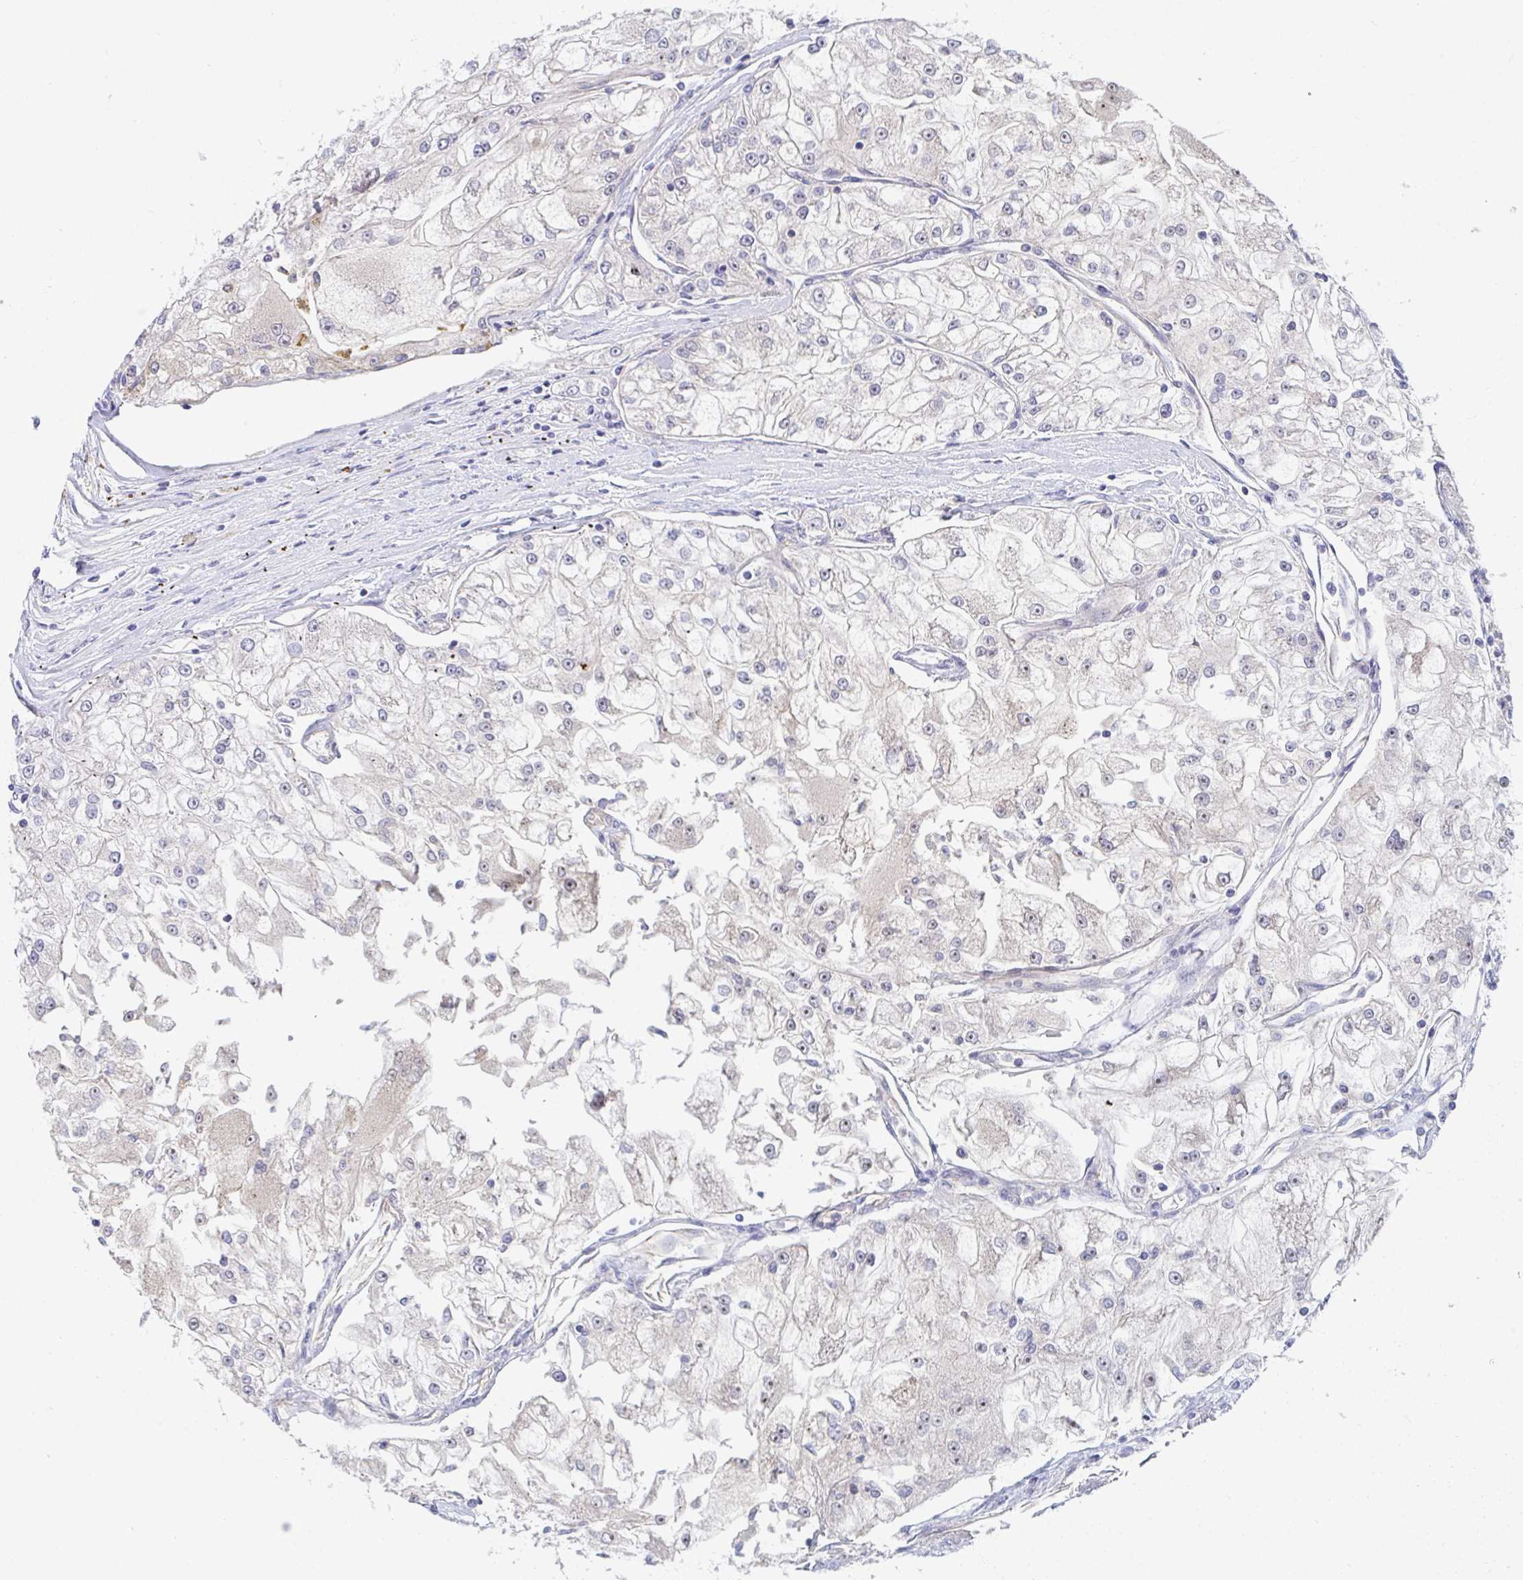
{"staining": {"intensity": "moderate", "quantity": "<25%", "location": "nuclear"}, "tissue": "renal cancer", "cell_type": "Tumor cells", "image_type": "cancer", "snomed": [{"axis": "morphology", "description": "Adenocarcinoma, NOS"}, {"axis": "topography", "description": "Kidney"}], "caption": "Immunohistochemical staining of renal cancer displays moderate nuclear protein expression in approximately <25% of tumor cells. Immunohistochemistry (ihc) stains the protein in brown and the nuclei are stained blue.", "gene": "P2RX3", "patient": {"sex": "female", "age": 72}}